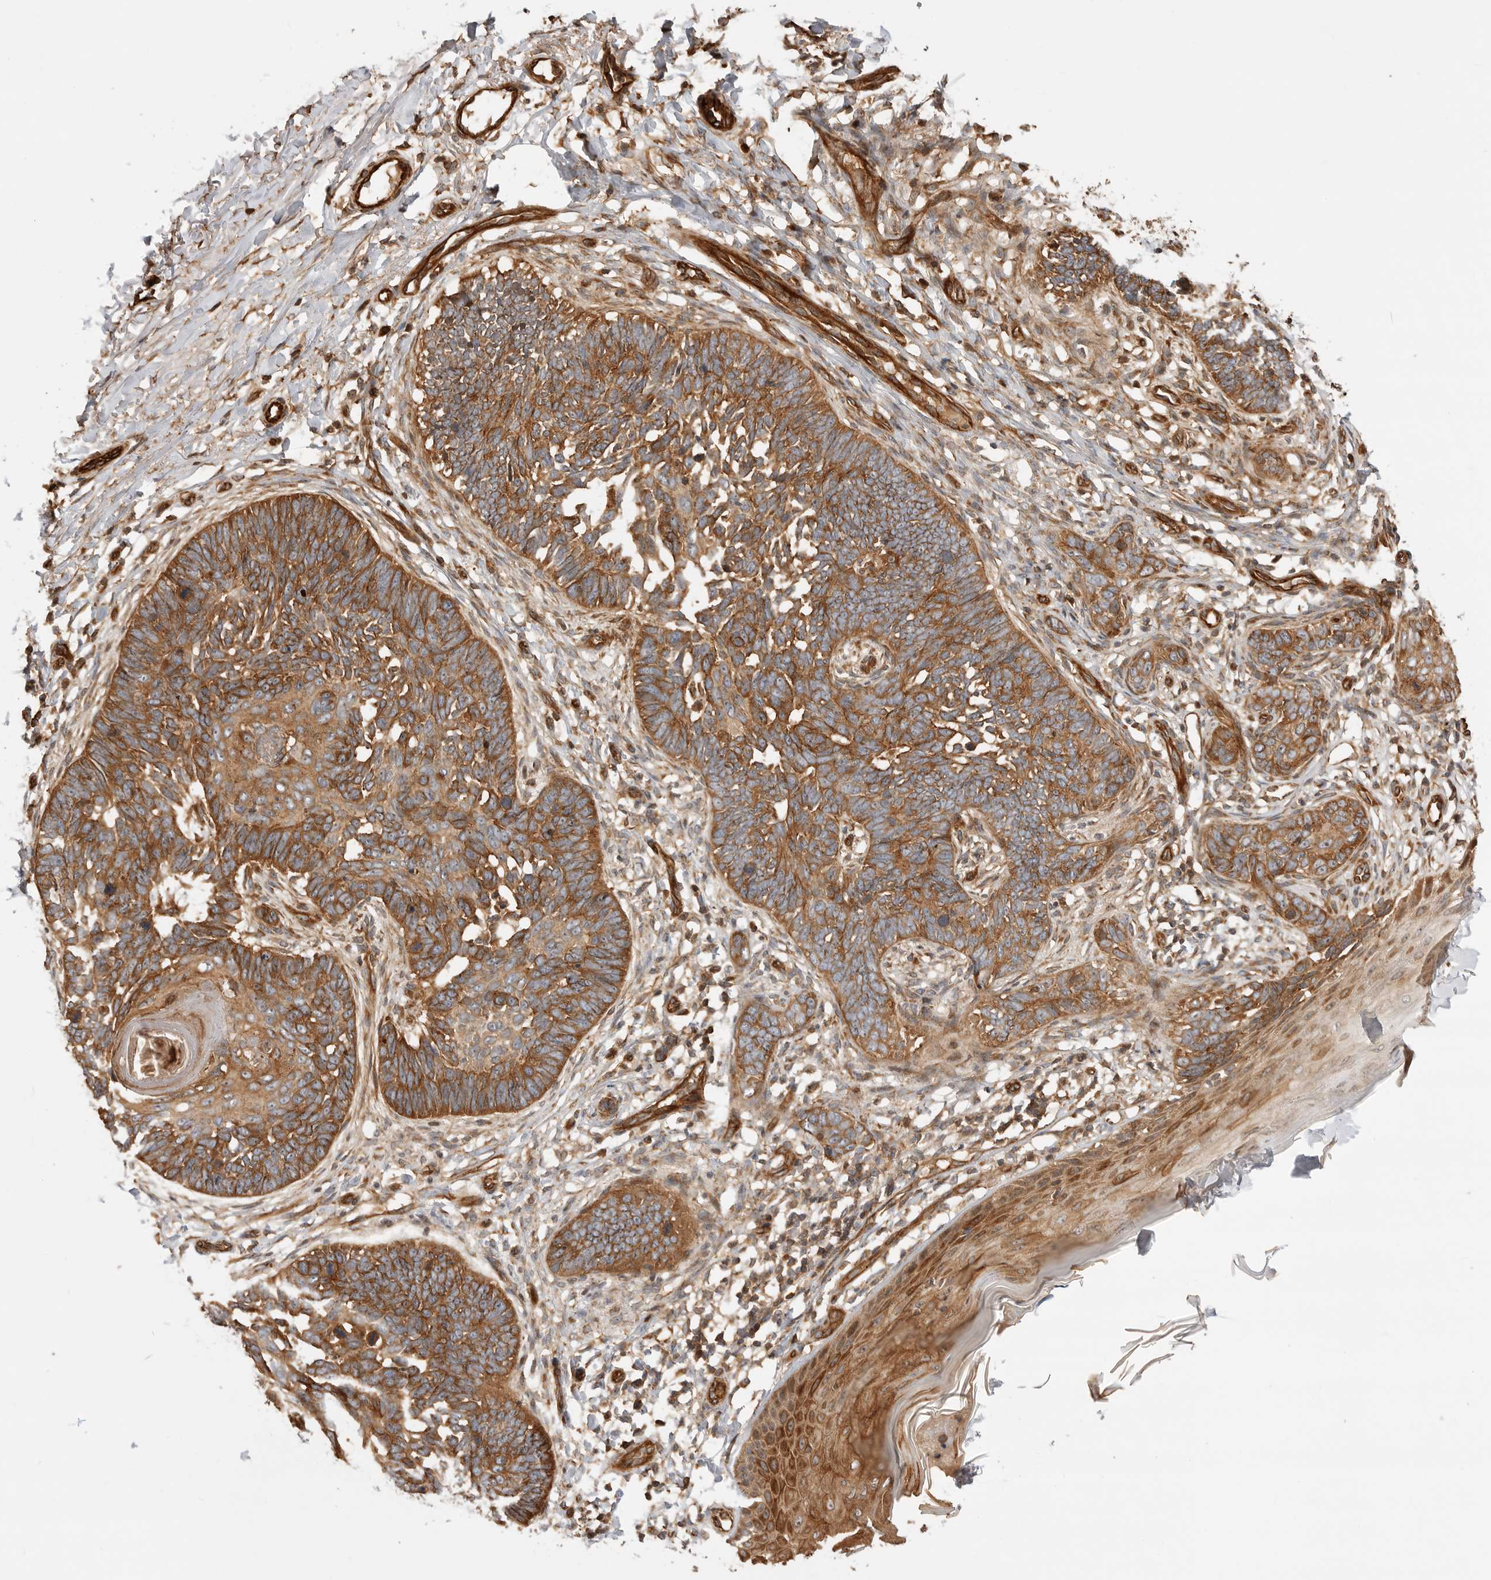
{"staining": {"intensity": "strong", "quantity": ">75%", "location": "cytoplasmic/membranous"}, "tissue": "skin cancer", "cell_type": "Tumor cells", "image_type": "cancer", "snomed": [{"axis": "morphology", "description": "Normal tissue, NOS"}, {"axis": "morphology", "description": "Basal cell carcinoma"}, {"axis": "topography", "description": "Skin"}], "caption": "IHC staining of skin cancer (basal cell carcinoma), which reveals high levels of strong cytoplasmic/membranous expression in about >75% of tumor cells indicating strong cytoplasmic/membranous protein staining. The staining was performed using DAB (brown) for protein detection and nuclei were counterstained in hematoxylin (blue).", "gene": "GPATCH2", "patient": {"sex": "male", "age": 77}}